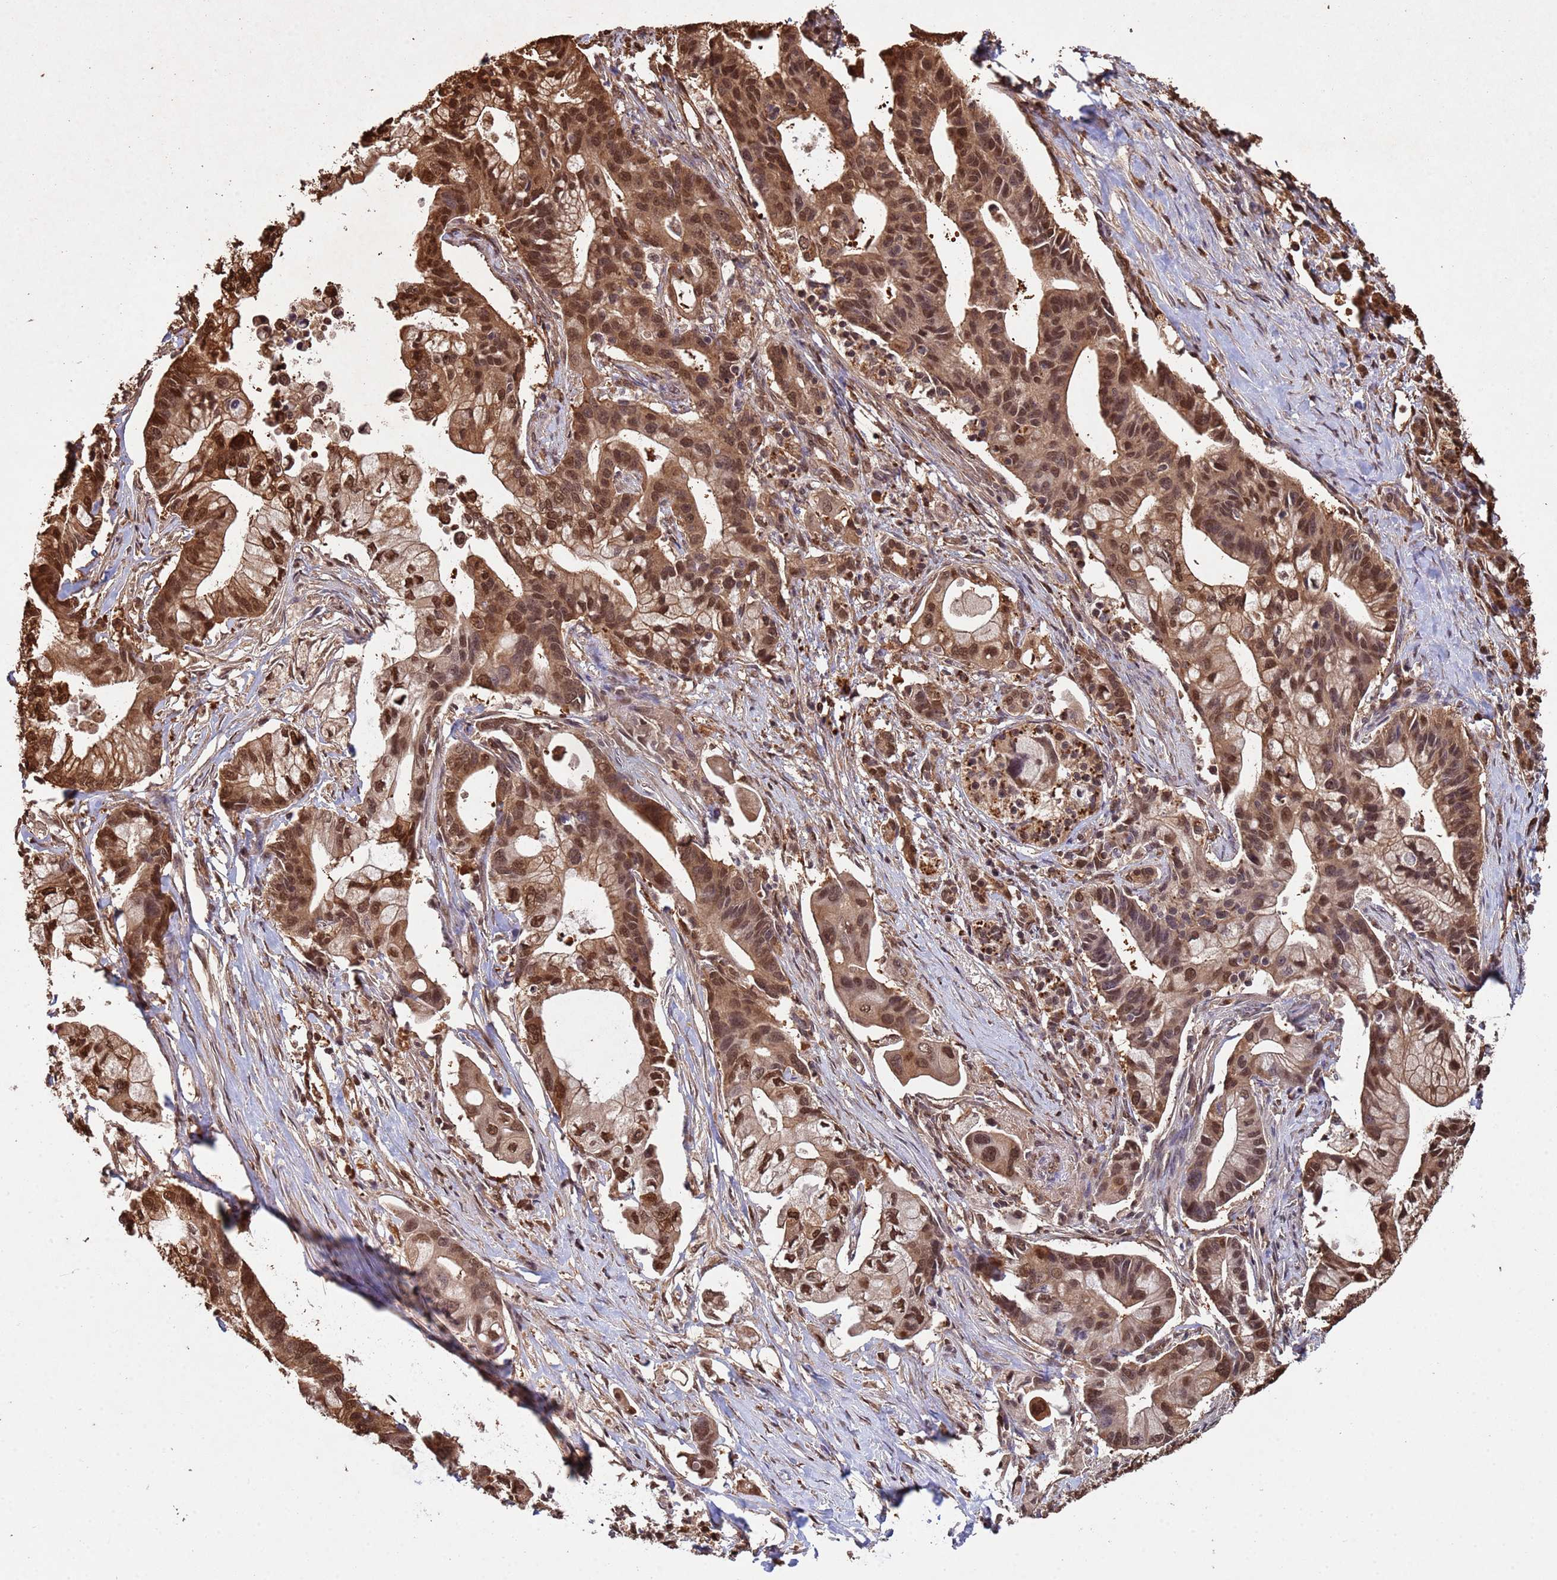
{"staining": {"intensity": "moderate", "quantity": ">75%", "location": "cytoplasmic/membranous,nuclear"}, "tissue": "pancreatic cancer", "cell_type": "Tumor cells", "image_type": "cancer", "snomed": [{"axis": "morphology", "description": "Adenocarcinoma, NOS"}, {"axis": "topography", "description": "Pancreas"}], "caption": "Protein expression analysis of pancreatic cancer (adenocarcinoma) reveals moderate cytoplasmic/membranous and nuclear expression in about >75% of tumor cells.", "gene": "SUMO4", "patient": {"sex": "male", "age": 68}}